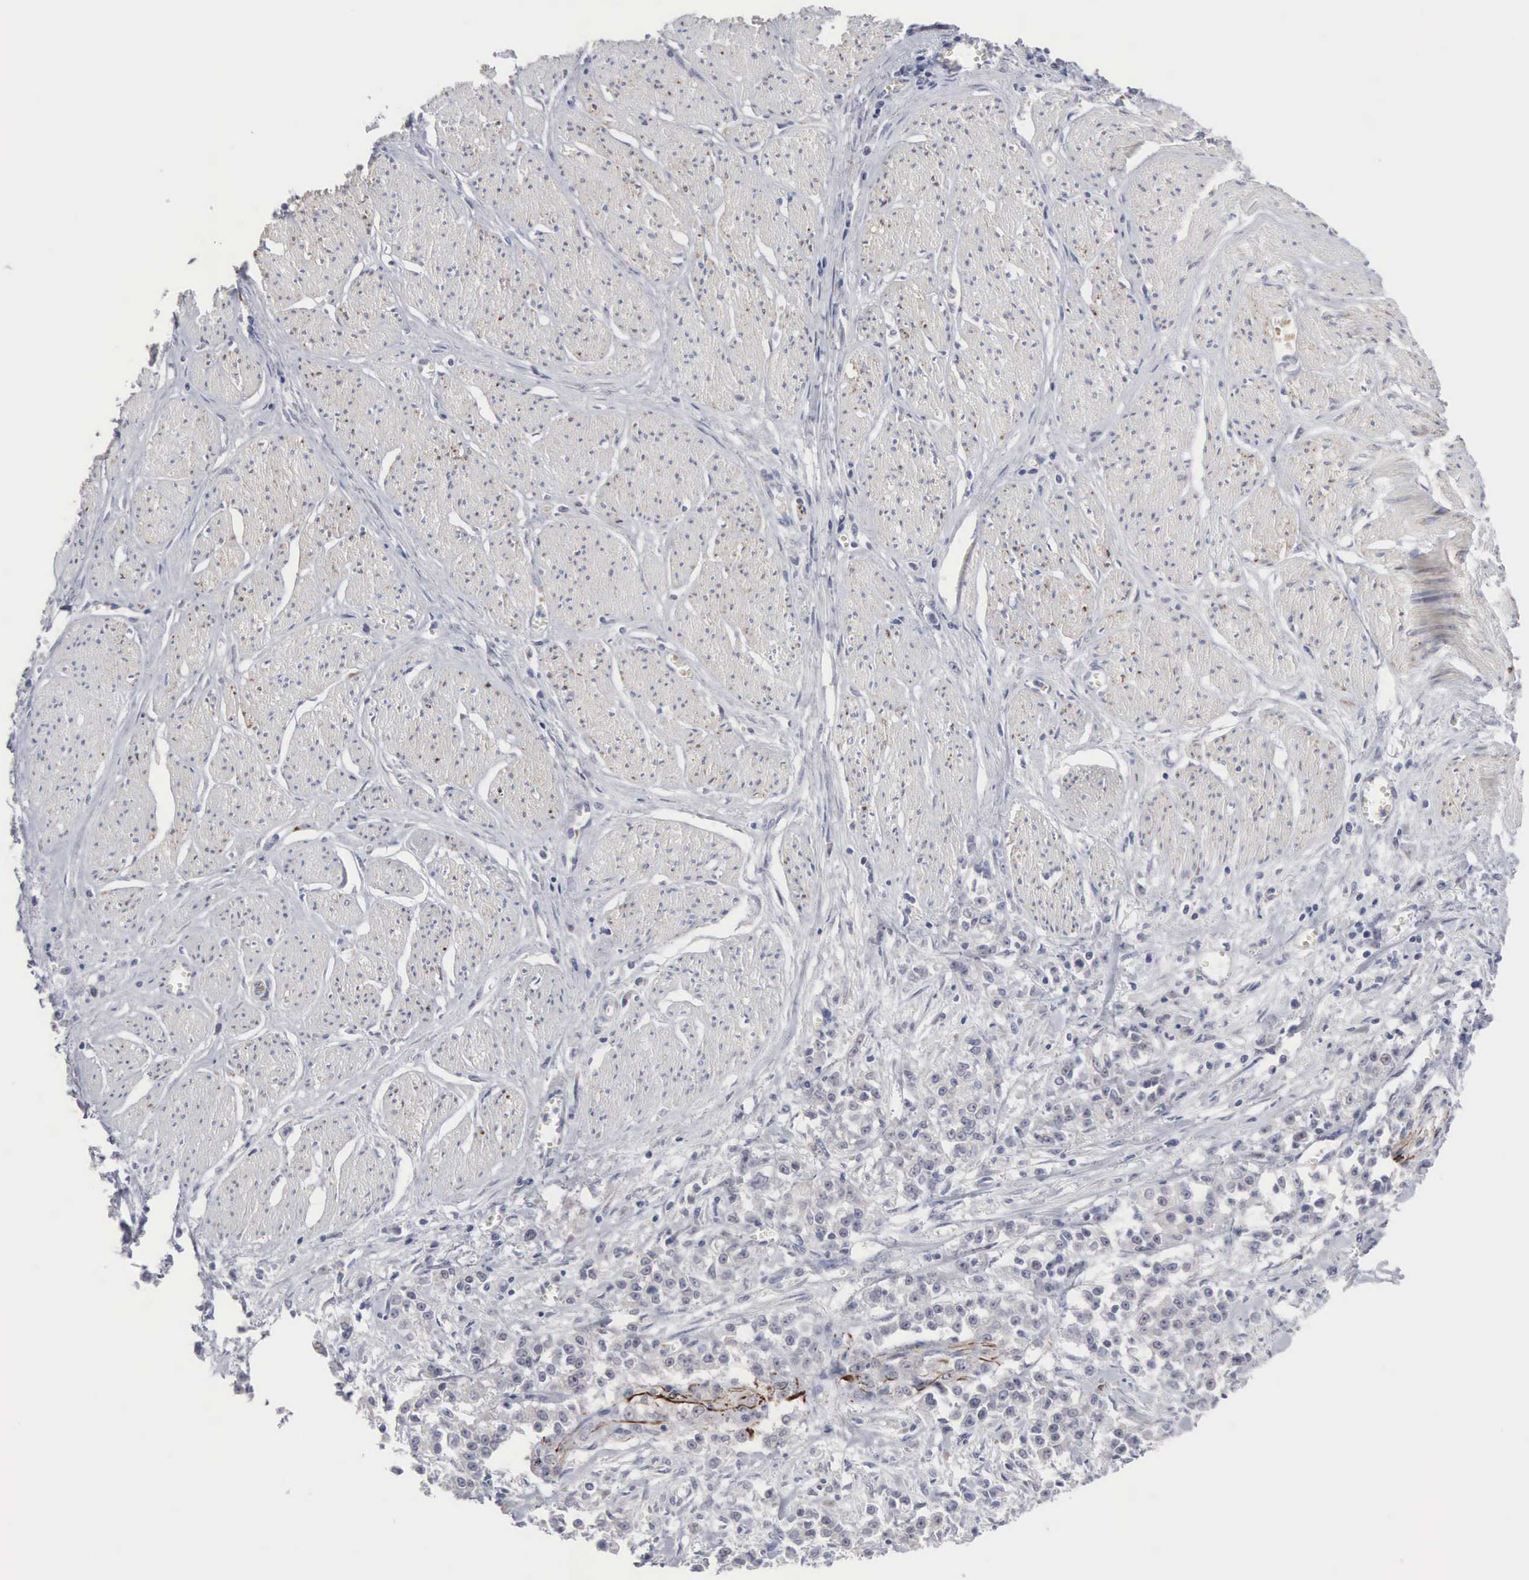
{"staining": {"intensity": "negative", "quantity": "none", "location": "none"}, "tissue": "stomach cancer", "cell_type": "Tumor cells", "image_type": "cancer", "snomed": [{"axis": "morphology", "description": "Adenocarcinoma, NOS"}, {"axis": "topography", "description": "Stomach"}], "caption": "Human adenocarcinoma (stomach) stained for a protein using IHC displays no positivity in tumor cells.", "gene": "ACOT4", "patient": {"sex": "male", "age": 72}}